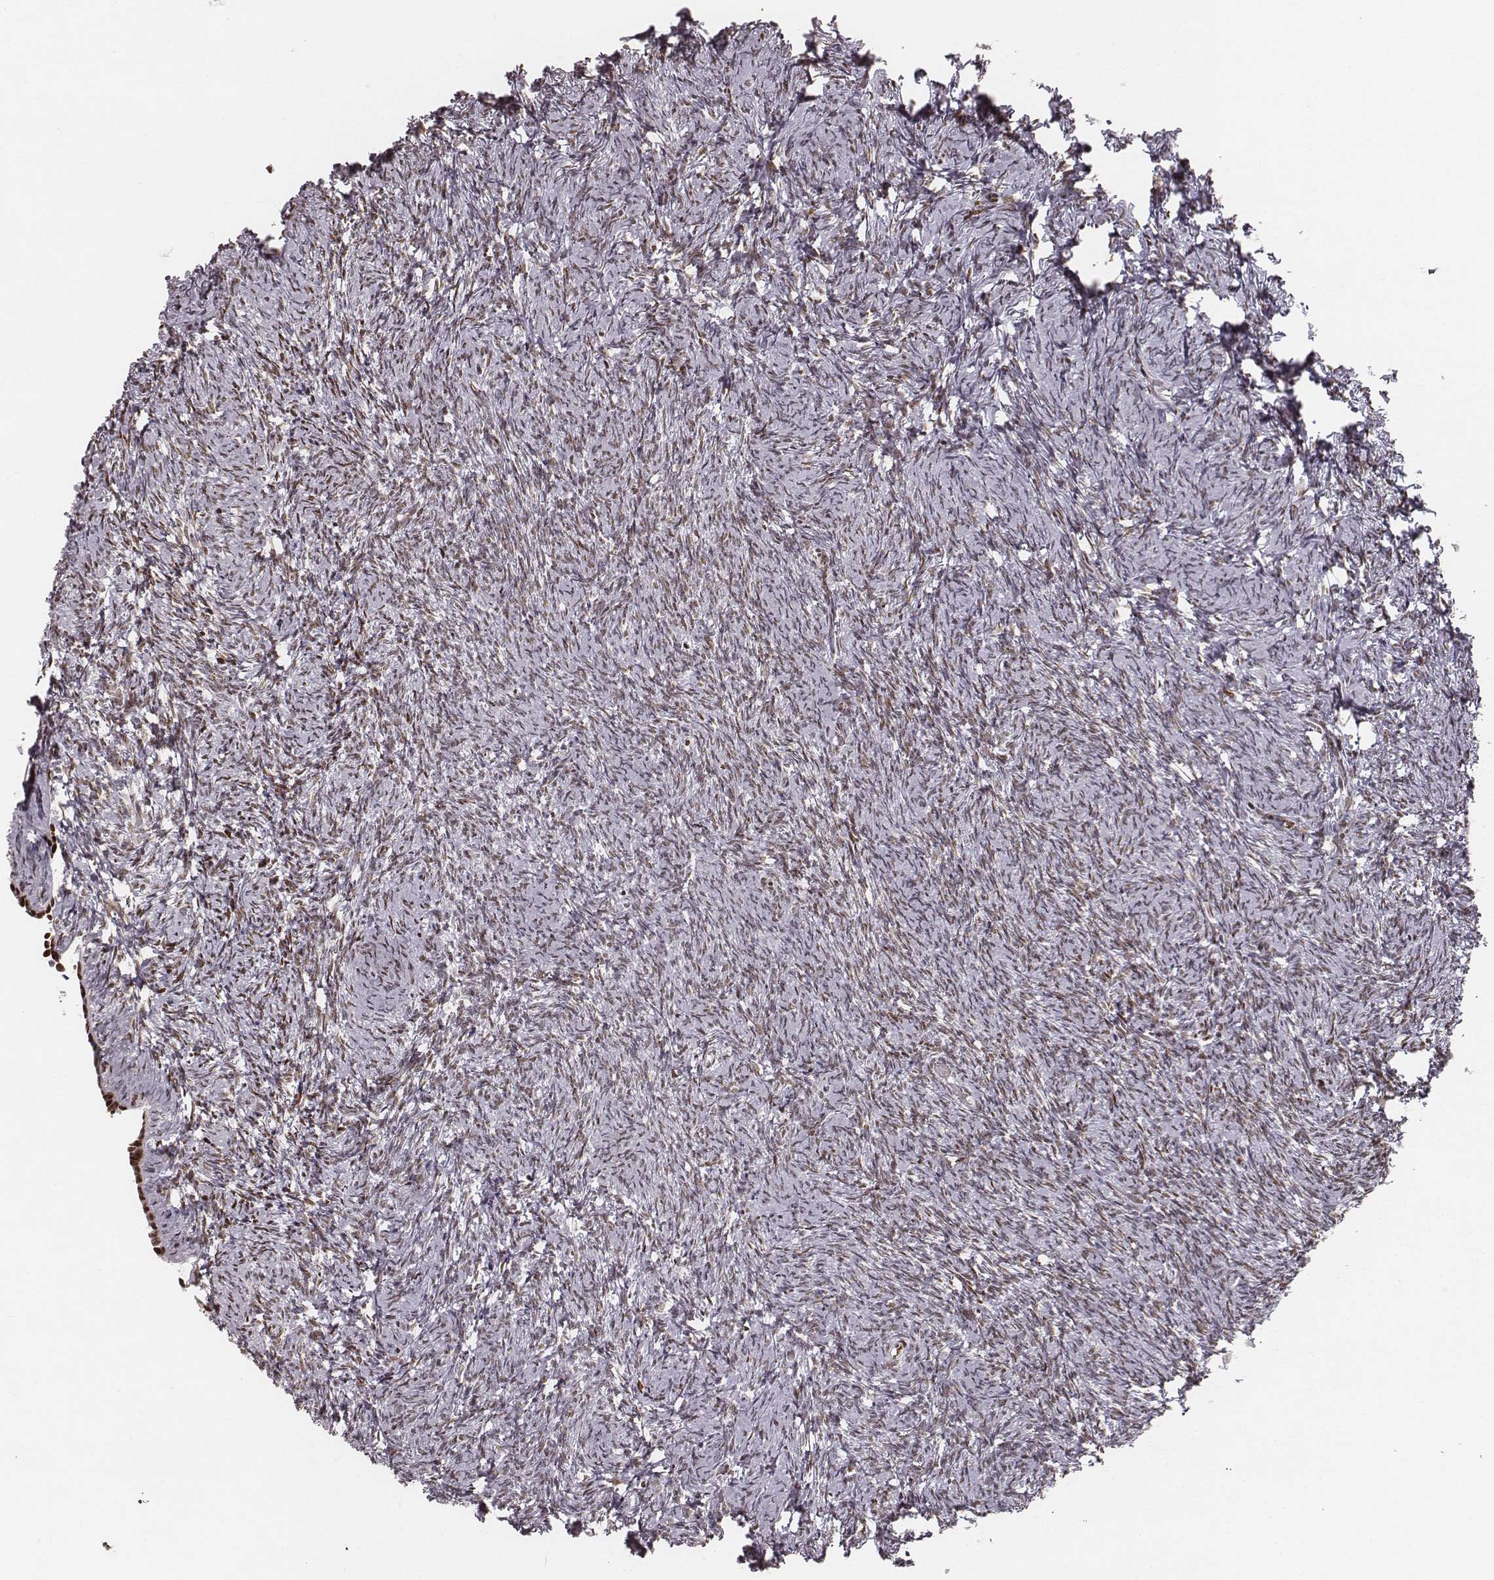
{"staining": {"intensity": "moderate", "quantity": ">75%", "location": "nuclear"}, "tissue": "ovary", "cell_type": "Follicle cells", "image_type": "normal", "snomed": [{"axis": "morphology", "description": "Normal tissue, NOS"}, {"axis": "topography", "description": "Ovary"}], "caption": "The photomicrograph demonstrates a brown stain indicating the presence of a protein in the nuclear of follicle cells in ovary. The staining is performed using DAB brown chromogen to label protein expression. The nuclei are counter-stained blue using hematoxylin.", "gene": "HNRNPC", "patient": {"sex": "female", "age": 39}}